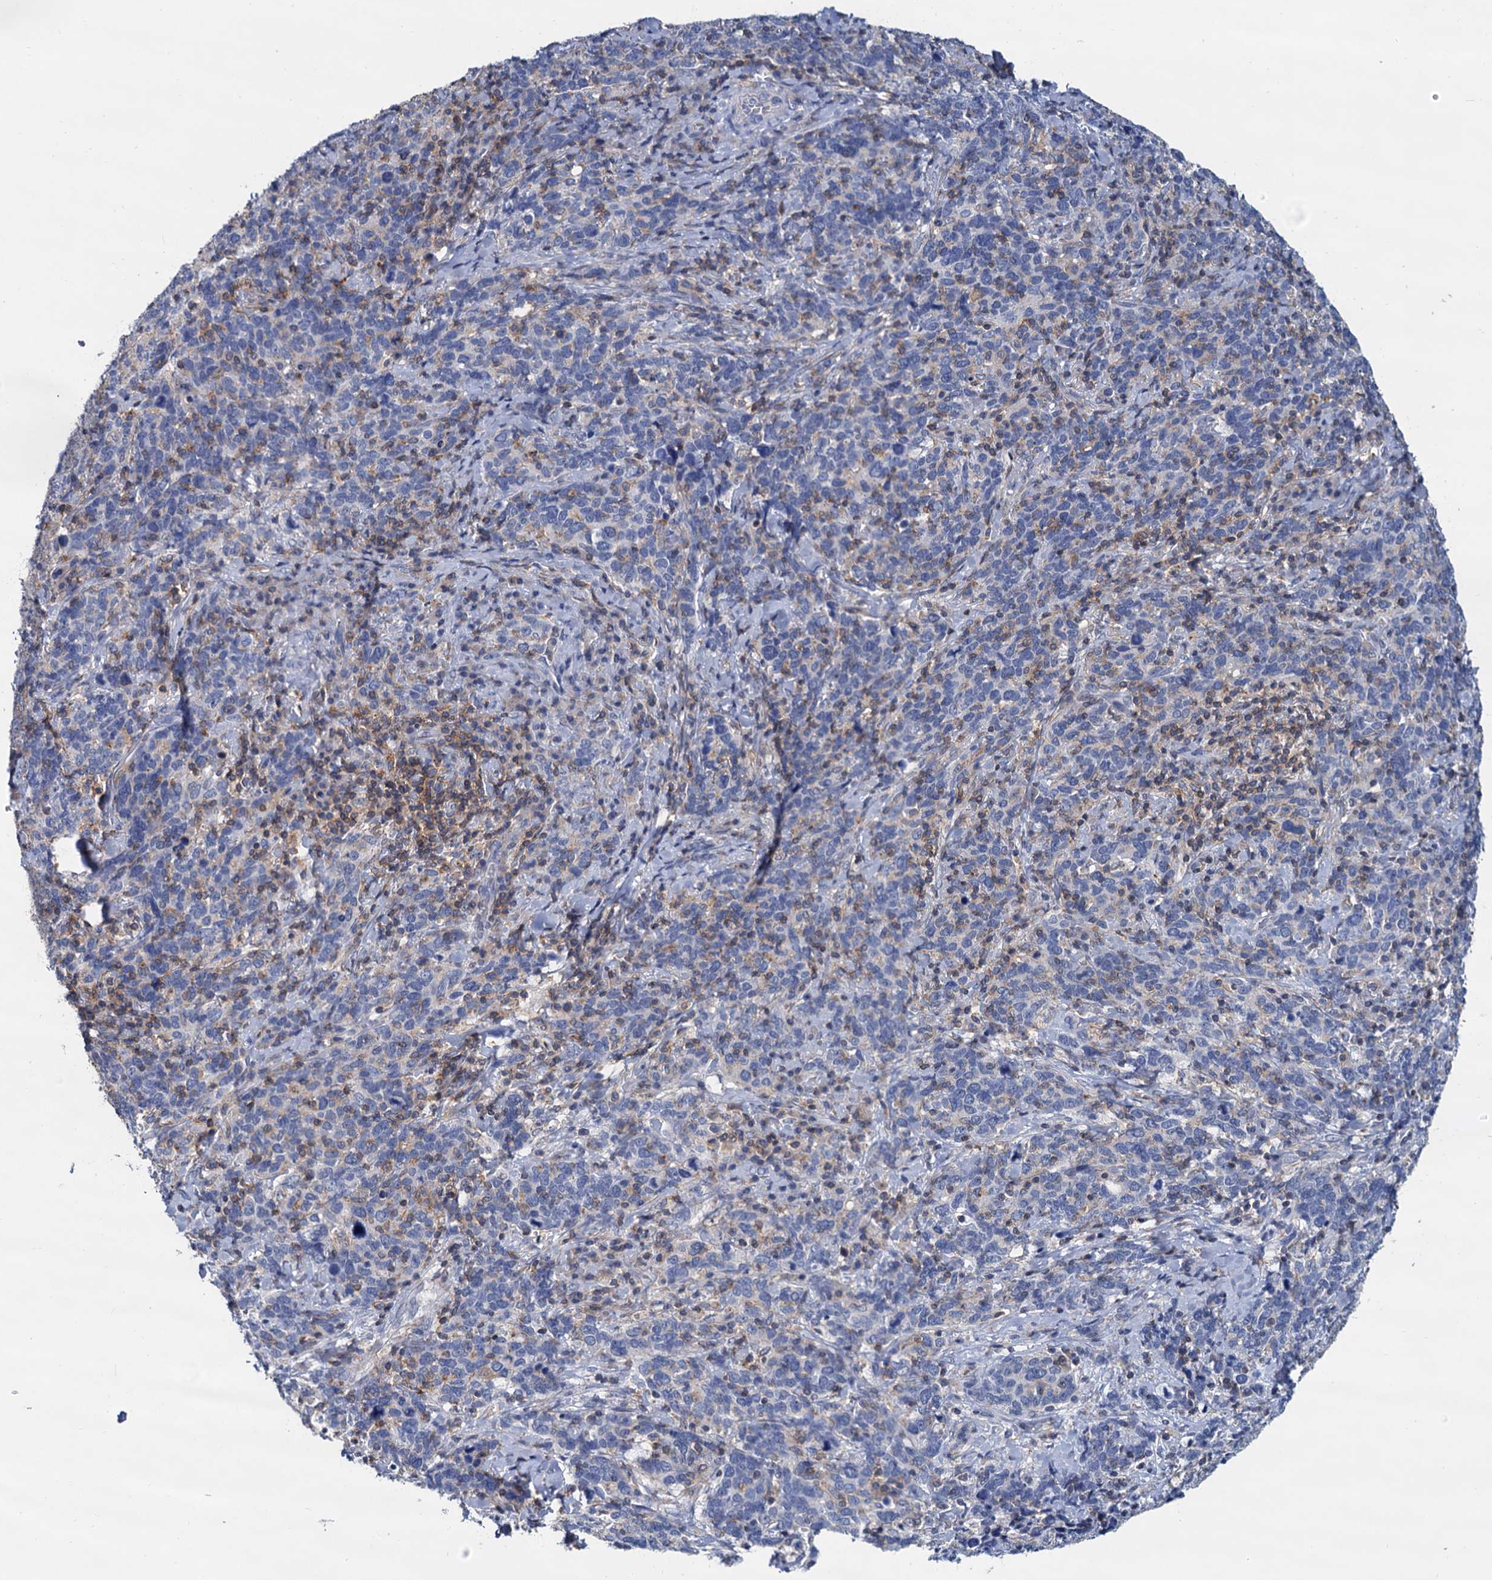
{"staining": {"intensity": "negative", "quantity": "none", "location": "none"}, "tissue": "cervical cancer", "cell_type": "Tumor cells", "image_type": "cancer", "snomed": [{"axis": "morphology", "description": "Squamous cell carcinoma, NOS"}, {"axis": "topography", "description": "Cervix"}], "caption": "Tumor cells show no significant expression in cervical cancer.", "gene": "LRCH4", "patient": {"sex": "female", "age": 41}}